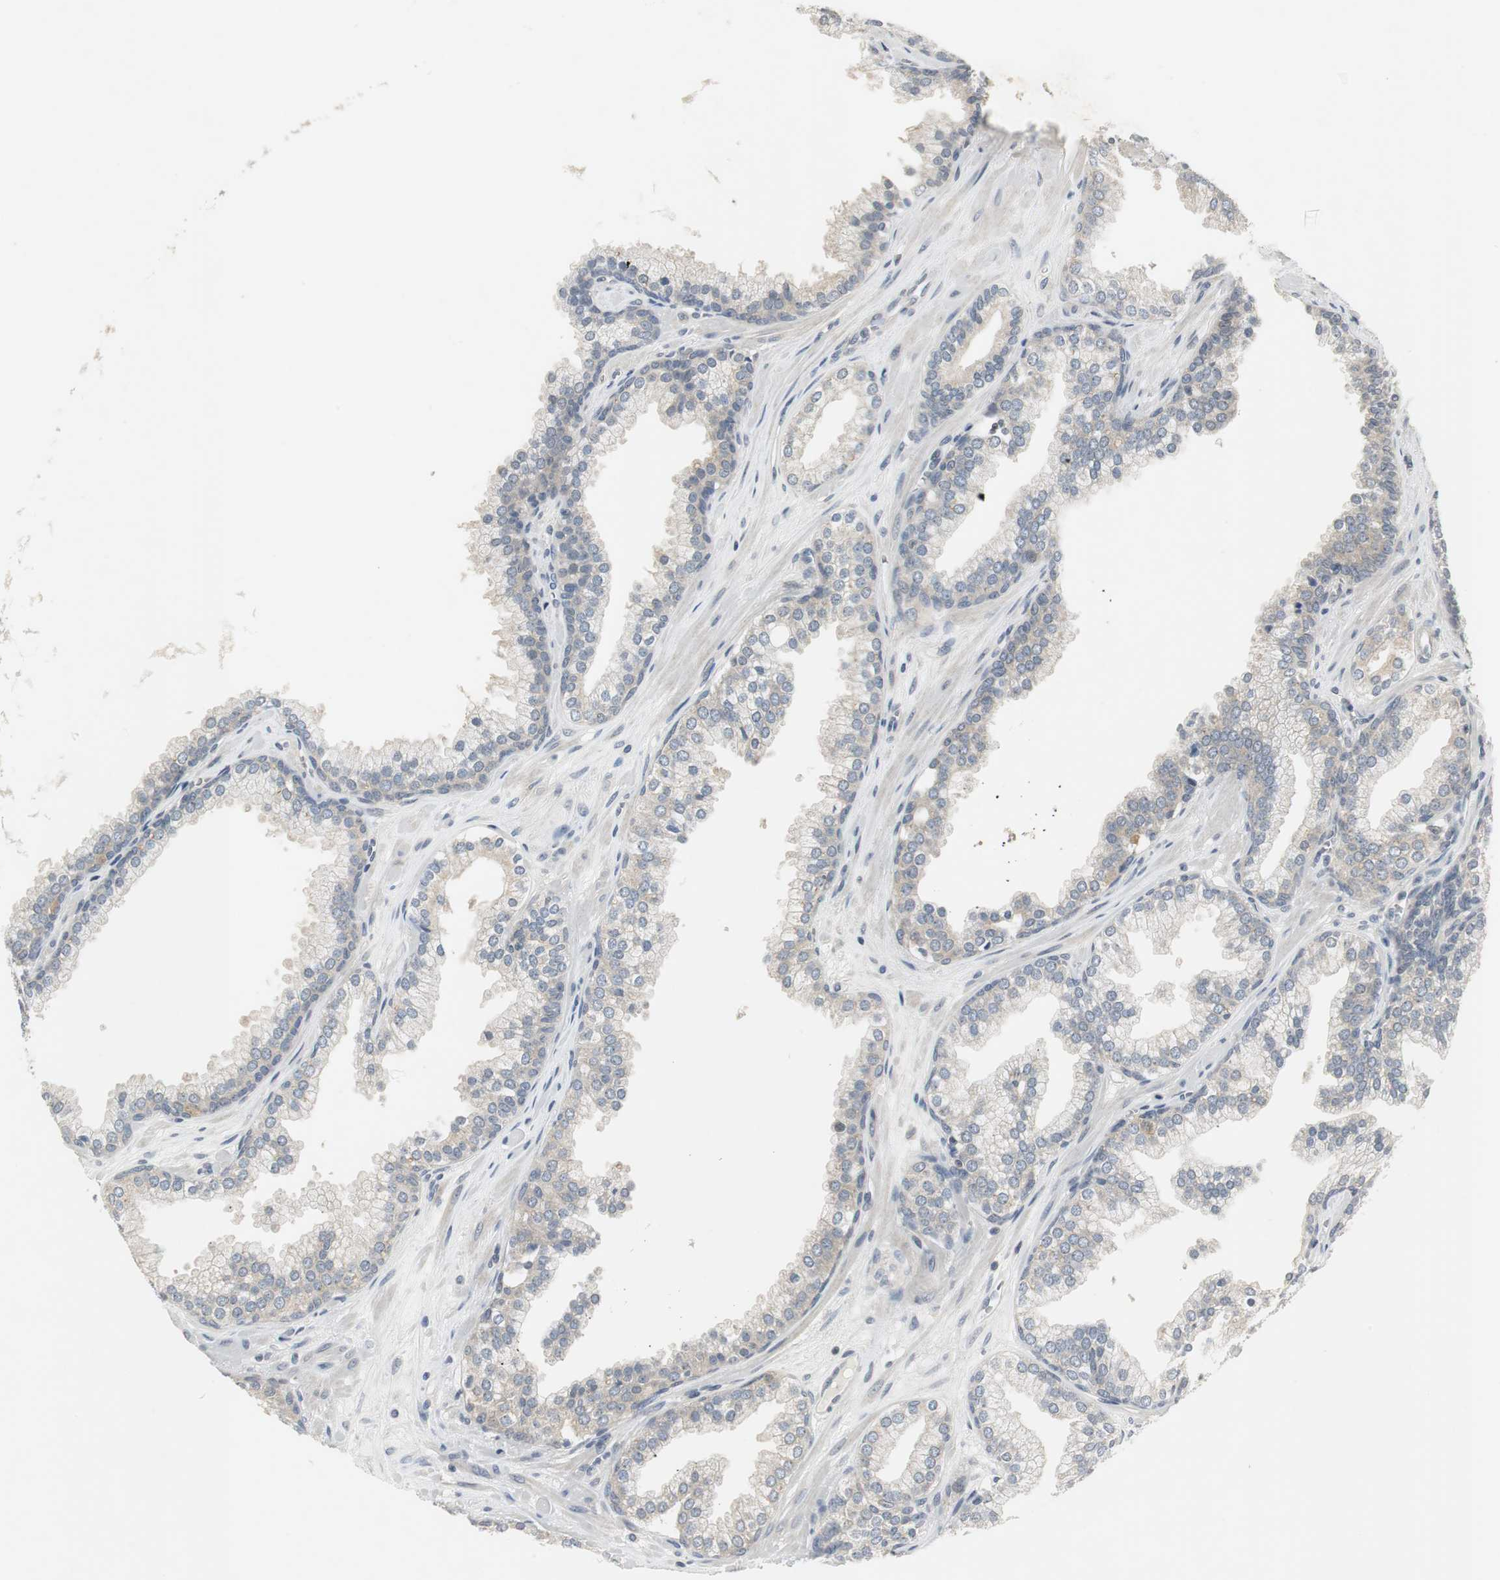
{"staining": {"intensity": "weak", "quantity": ">75%", "location": "cytoplasmic/membranous"}, "tissue": "prostate cancer", "cell_type": "Tumor cells", "image_type": "cancer", "snomed": [{"axis": "morphology", "description": "Adenocarcinoma, Low grade"}, {"axis": "topography", "description": "Prostate"}], "caption": "Tumor cells reveal low levels of weak cytoplasmic/membranous expression in approximately >75% of cells in prostate adenocarcinoma (low-grade). (IHC, brightfield microscopy, high magnification).", "gene": "CCT5", "patient": {"sex": "male", "age": 57}}